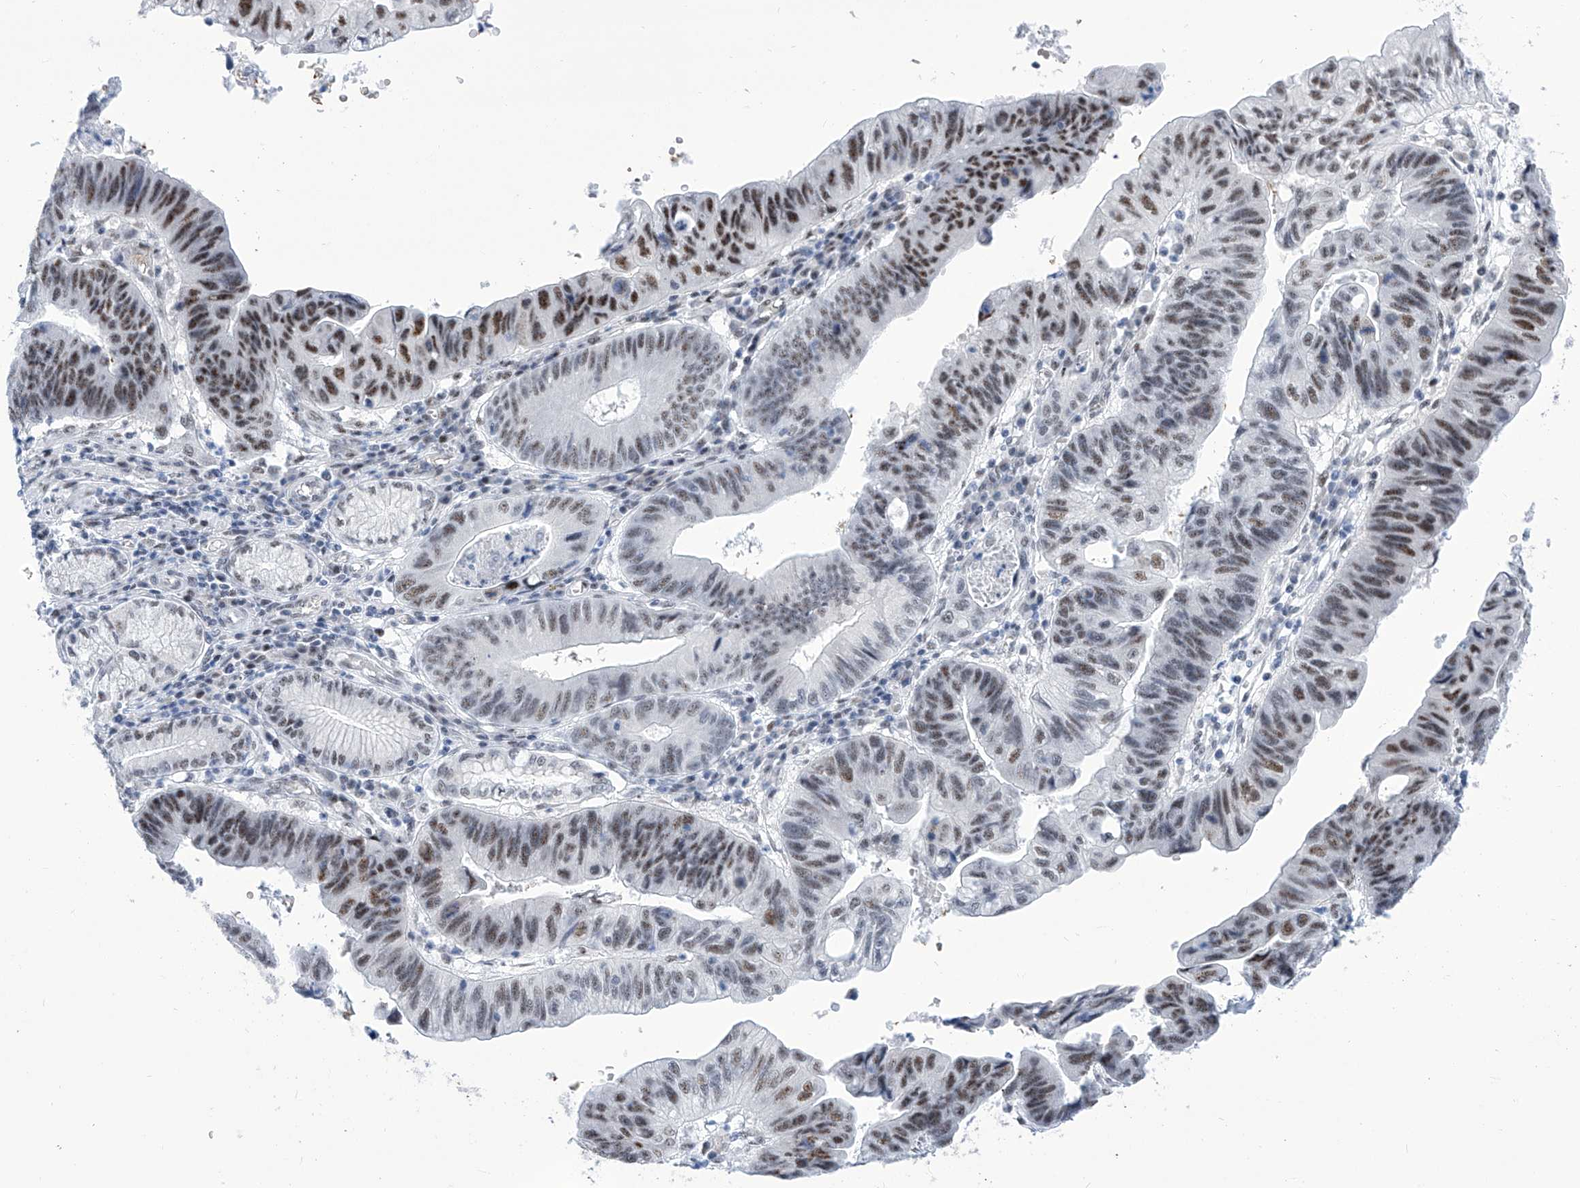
{"staining": {"intensity": "moderate", "quantity": ">75%", "location": "nuclear"}, "tissue": "stomach cancer", "cell_type": "Tumor cells", "image_type": "cancer", "snomed": [{"axis": "morphology", "description": "Adenocarcinoma, NOS"}, {"axis": "topography", "description": "Stomach"}], "caption": "About >75% of tumor cells in human stomach adenocarcinoma show moderate nuclear protein positivity as visualized by brown immunohistochemical staining.", "gene": "SART1", "patient": {"sex": "male", "age": 59}}